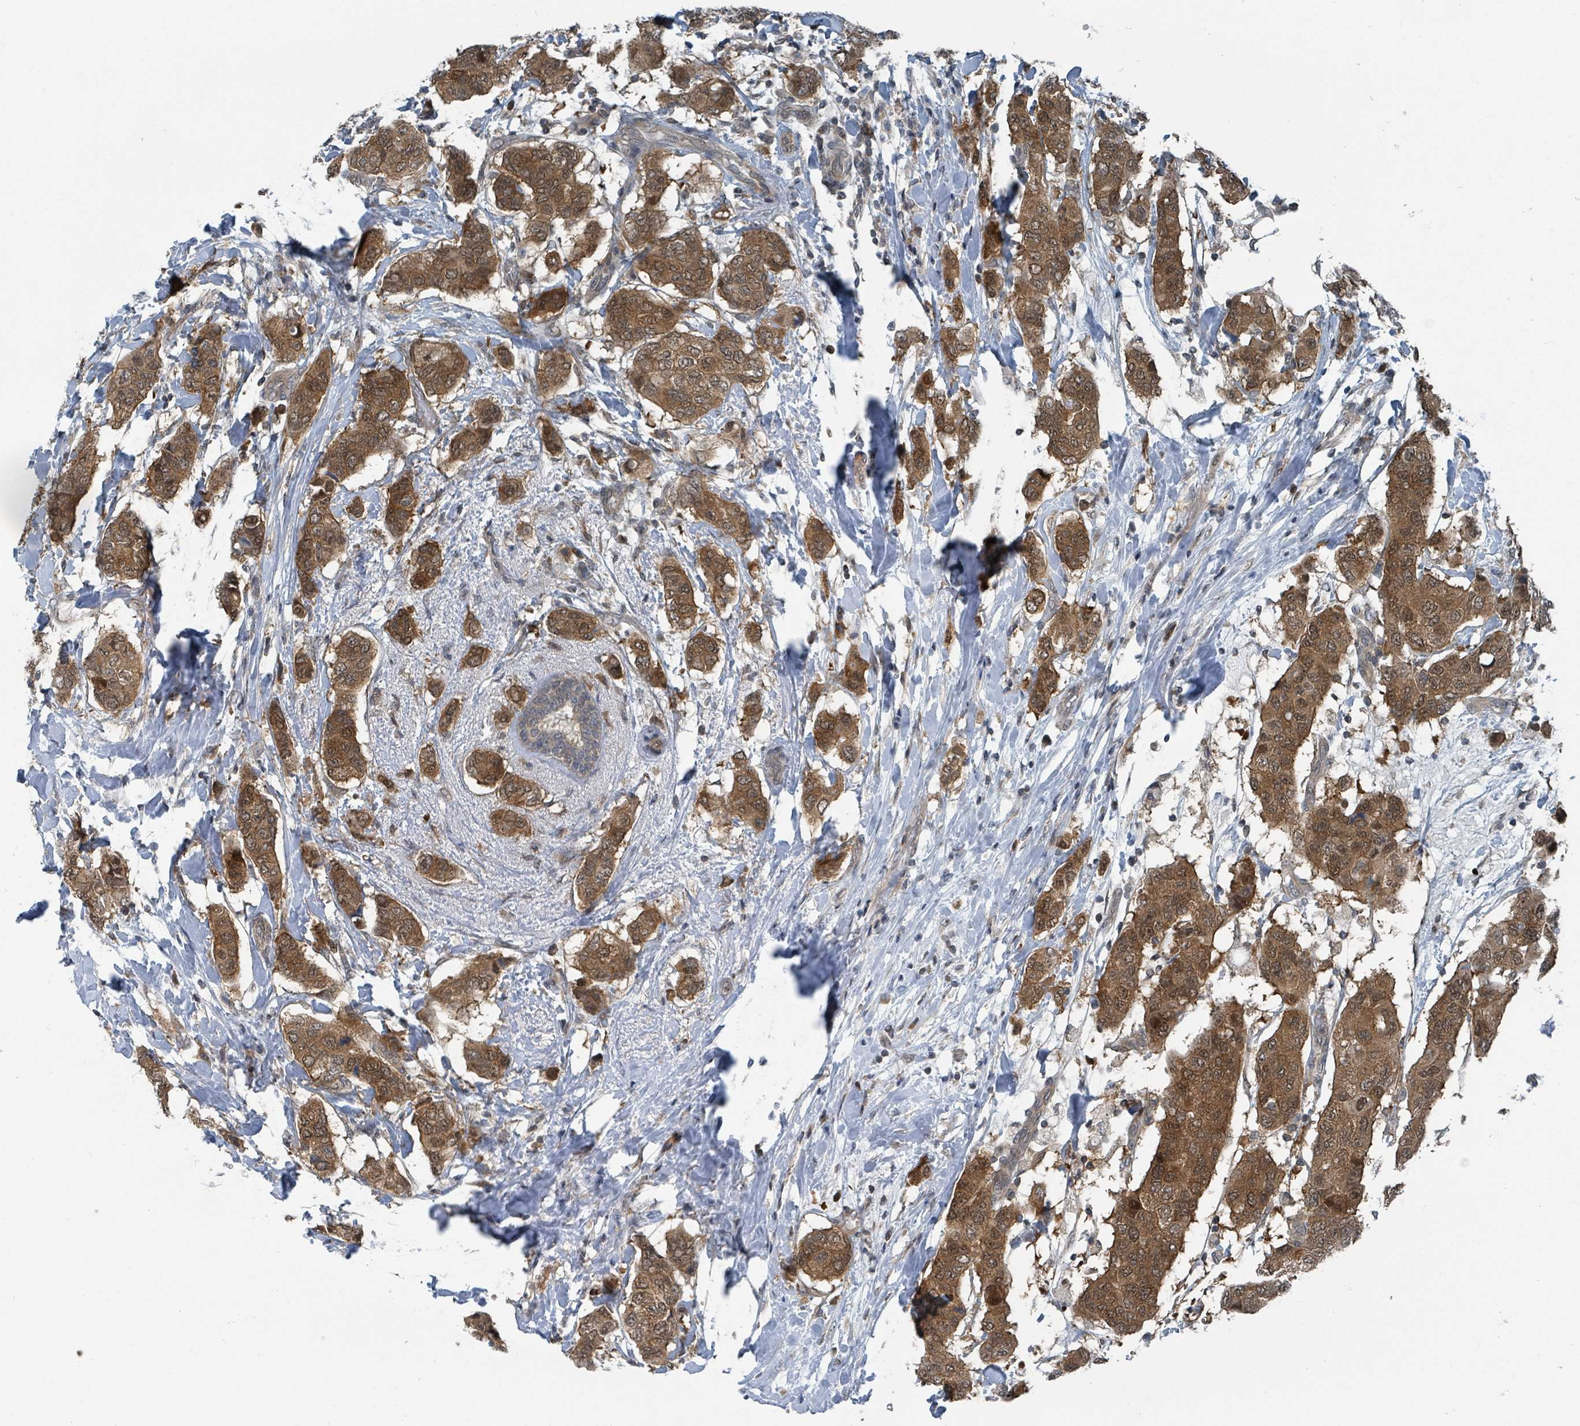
{"staining": {"intensity": "moderate", "quantity": ">75%", "location": "cytoplasmic/membranous,nuclear"}, "tissue": "breast cancer", "cell_type": "Tumor cells", "image_type": "cancer", "snomed": [{"axis": "morphology", "description": "Lobular carcinoma"}, {"axis": "topography", "description": "Breast"}], "caption": "This photomicrograph shows breast lobular carcinoma stained with immunohistochemistry to label a protein in brown. The cytoplasmic/membranous and nuclear of tumor cells show moderate positivity for the protein. Nuclei are counter-stained blue.", "gene": "GOLGA7", "patient": {"sex": "female", "age": 51}}